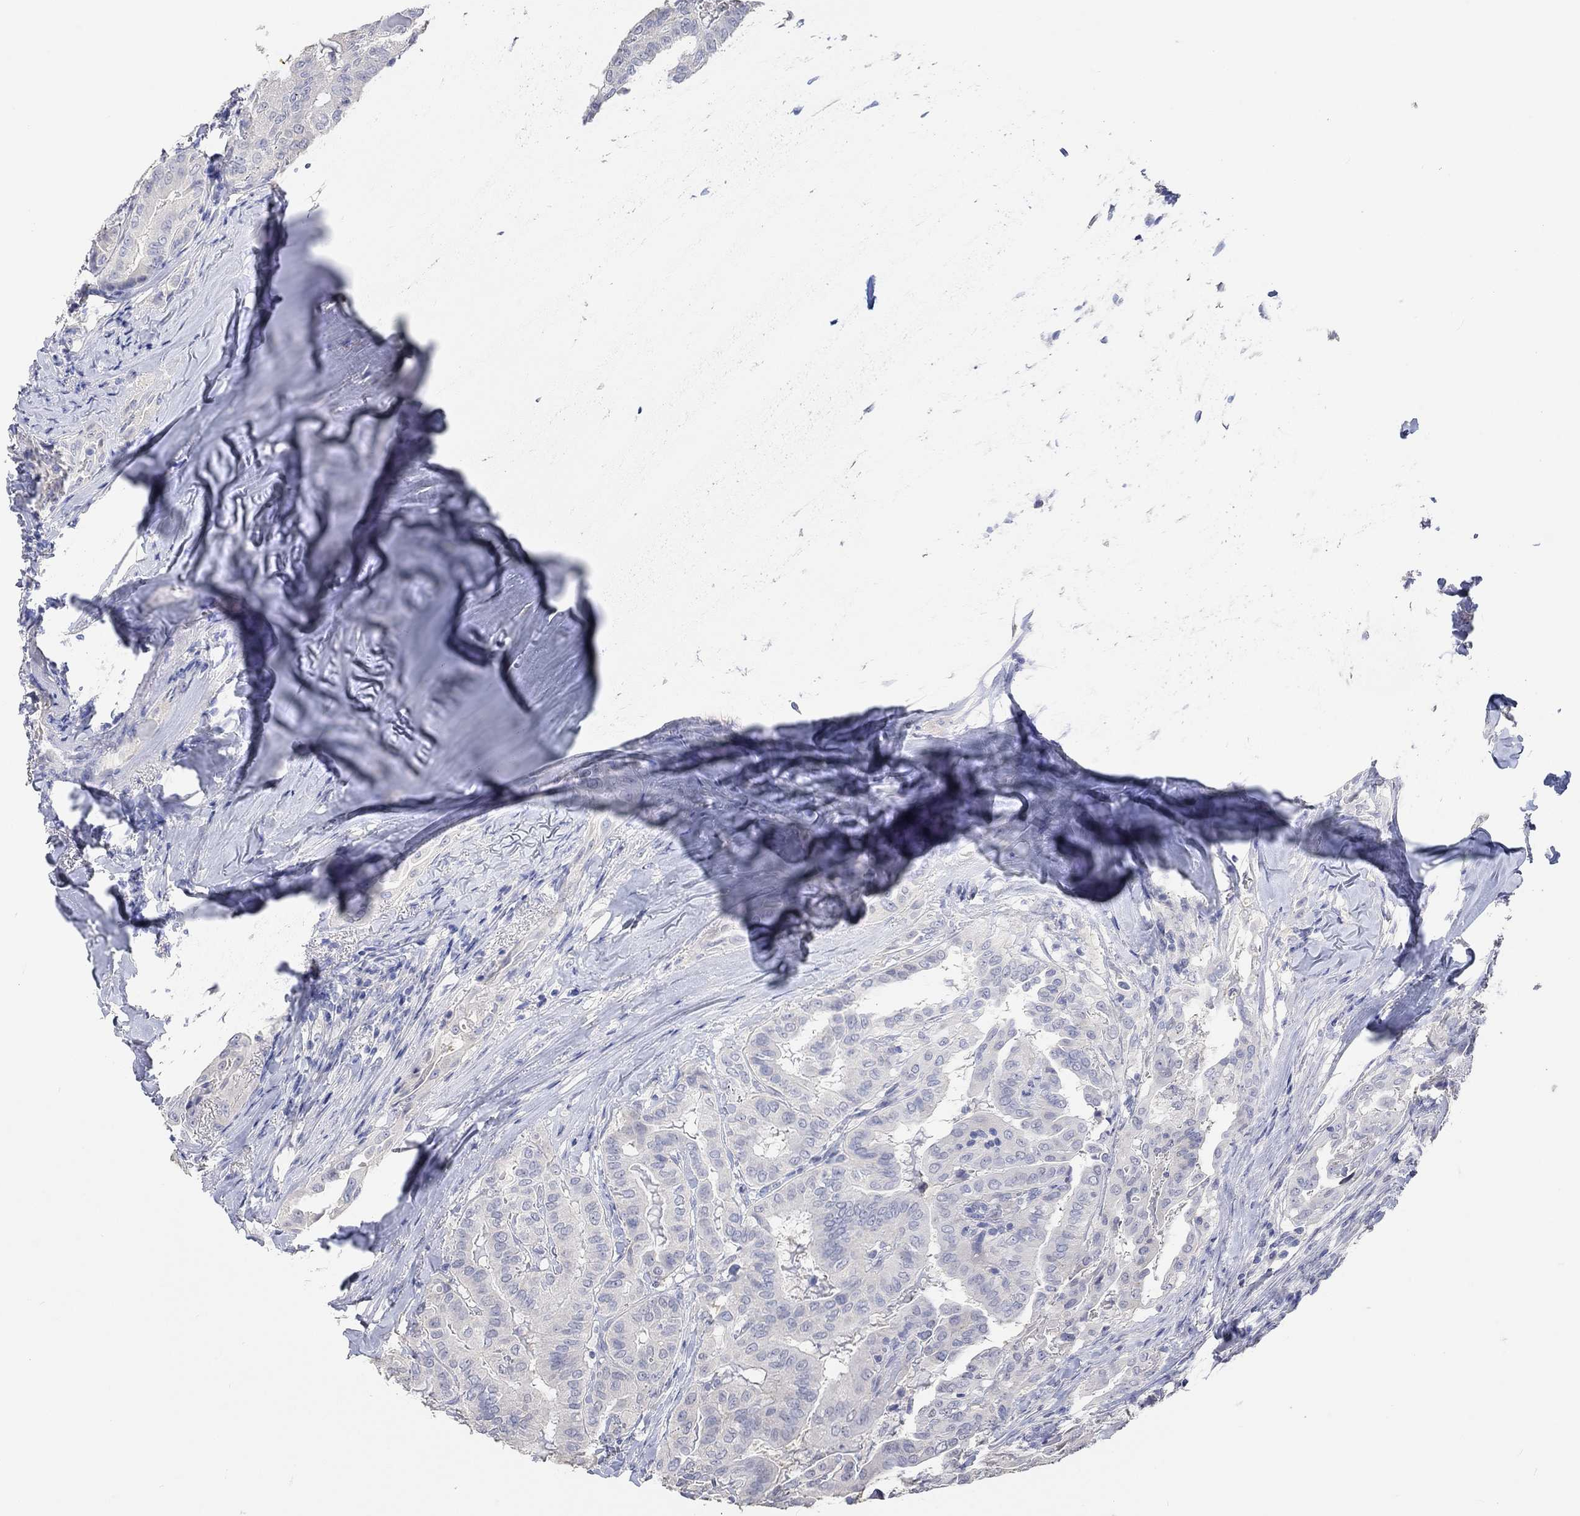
{"staining": {"intensity": "negative", "quantity": "none", "location": "none"}, "tissue": "thyroid cancer", "cell_type": "Tumor cells", "image_type": "cancer", "snomed": [{"axis": "morphology", "description": "Papillary adenocarcinoma, NOS"}, {"axis": "topography", "description": "Thyroid gland"}], "caption": "IHC of human thyroid cancer (papillary adenocarcinoma) demonstrates no expression in tumor cells. The staining is performed using DAB brown chromogen with nuclei counter-stained in using hematoxylin.", "gene": "PNMA5", "patient": {"sex": "female", "age": 68}}